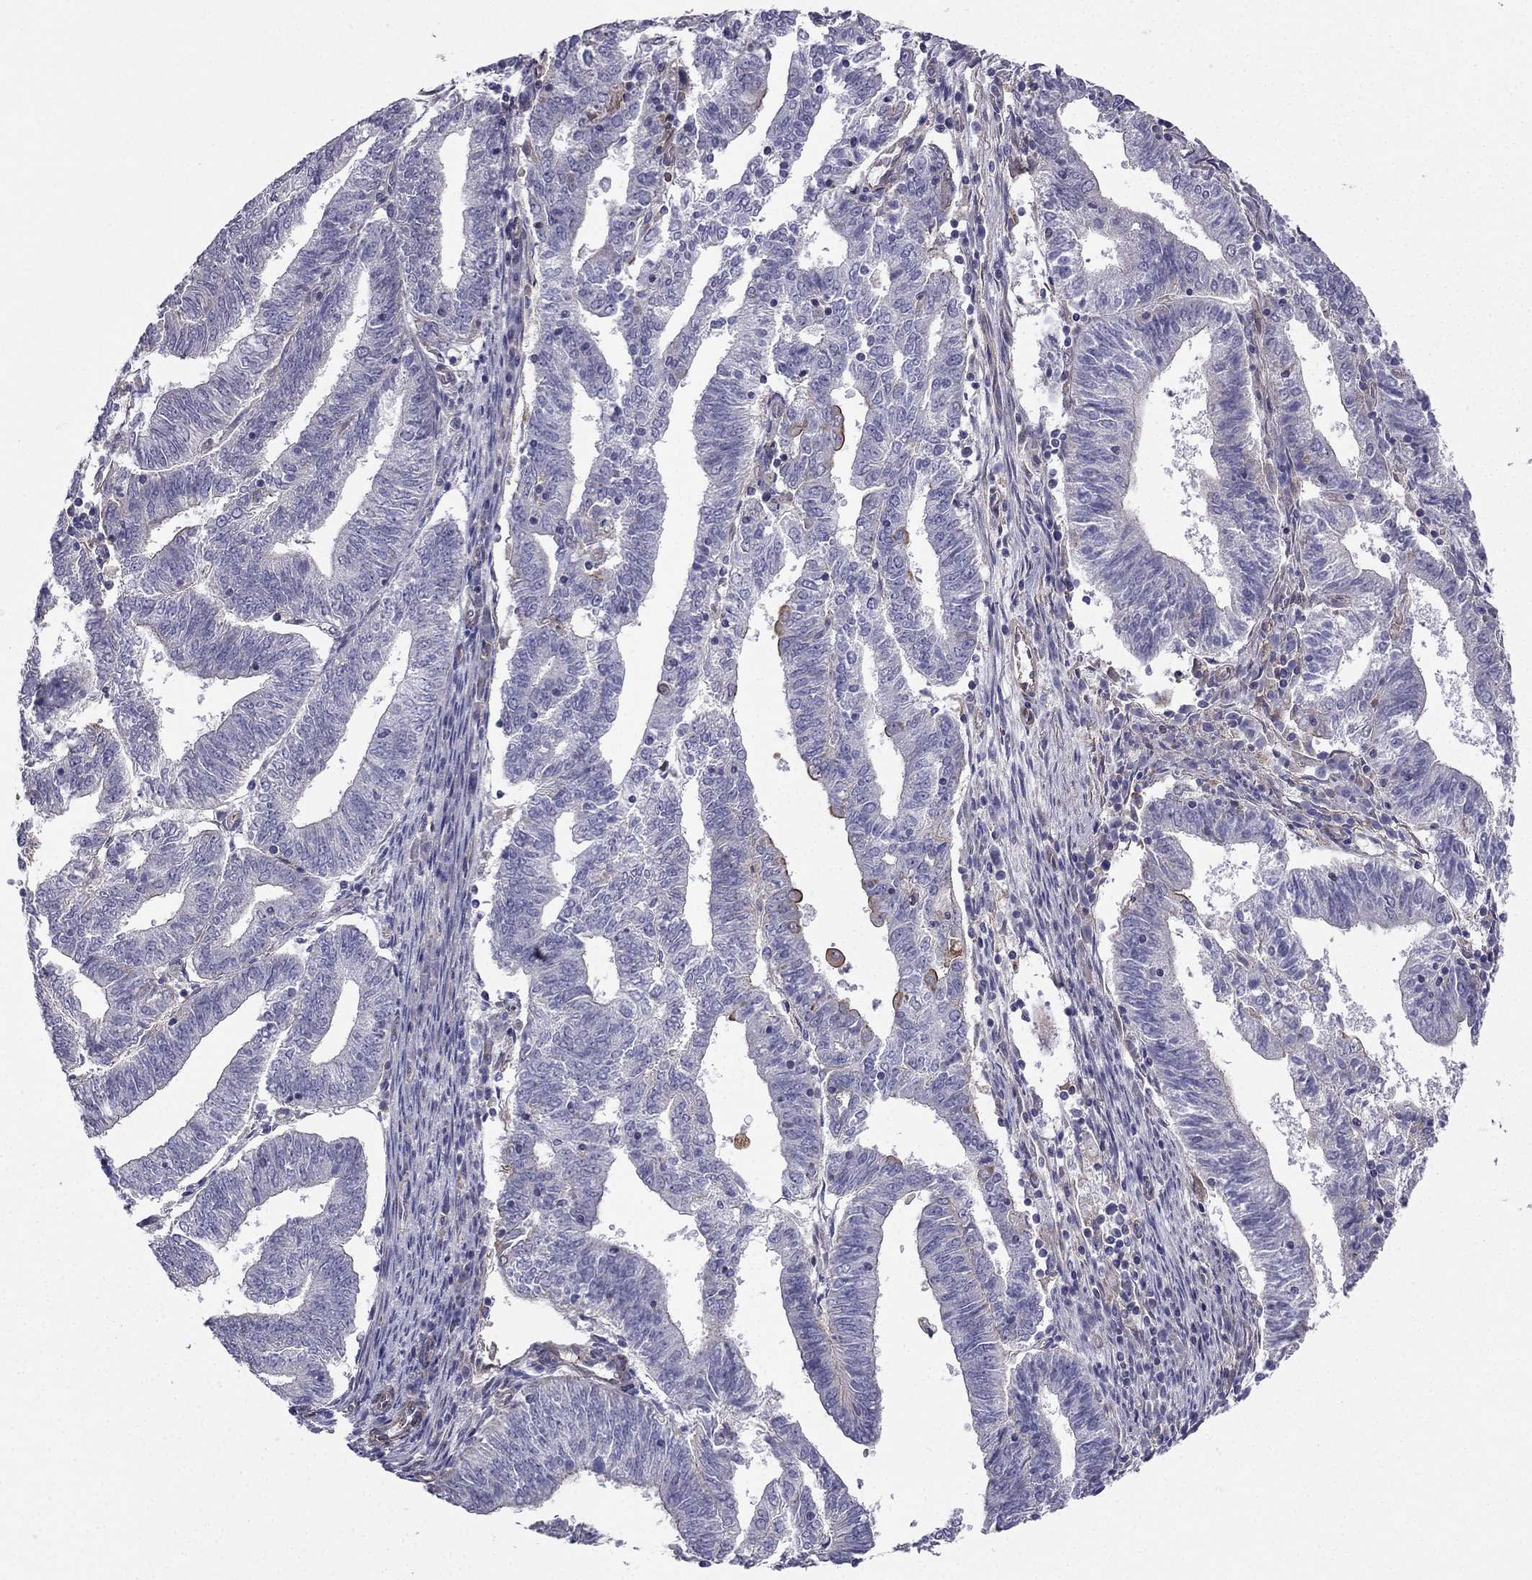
{"staining": {"intensity": "negative", "quantity": "none", "location": "none"}, "tissue": "endometrial cancer", "cell_type": "Tumor cells", "image_type": "cancer", "snomed": [{"axis": "morphology", "description": "Adenocarcinoma, NOS"}, {"axis": "topography", "description": "Endometrium"}], "caption": "Endometrial cancer (adenocarcinoma) was stained to show a protein in brown. There is no significant expression in tumor cells.", "gene": "ENOX1", "patient": {"sex": "female", "age": 82}}